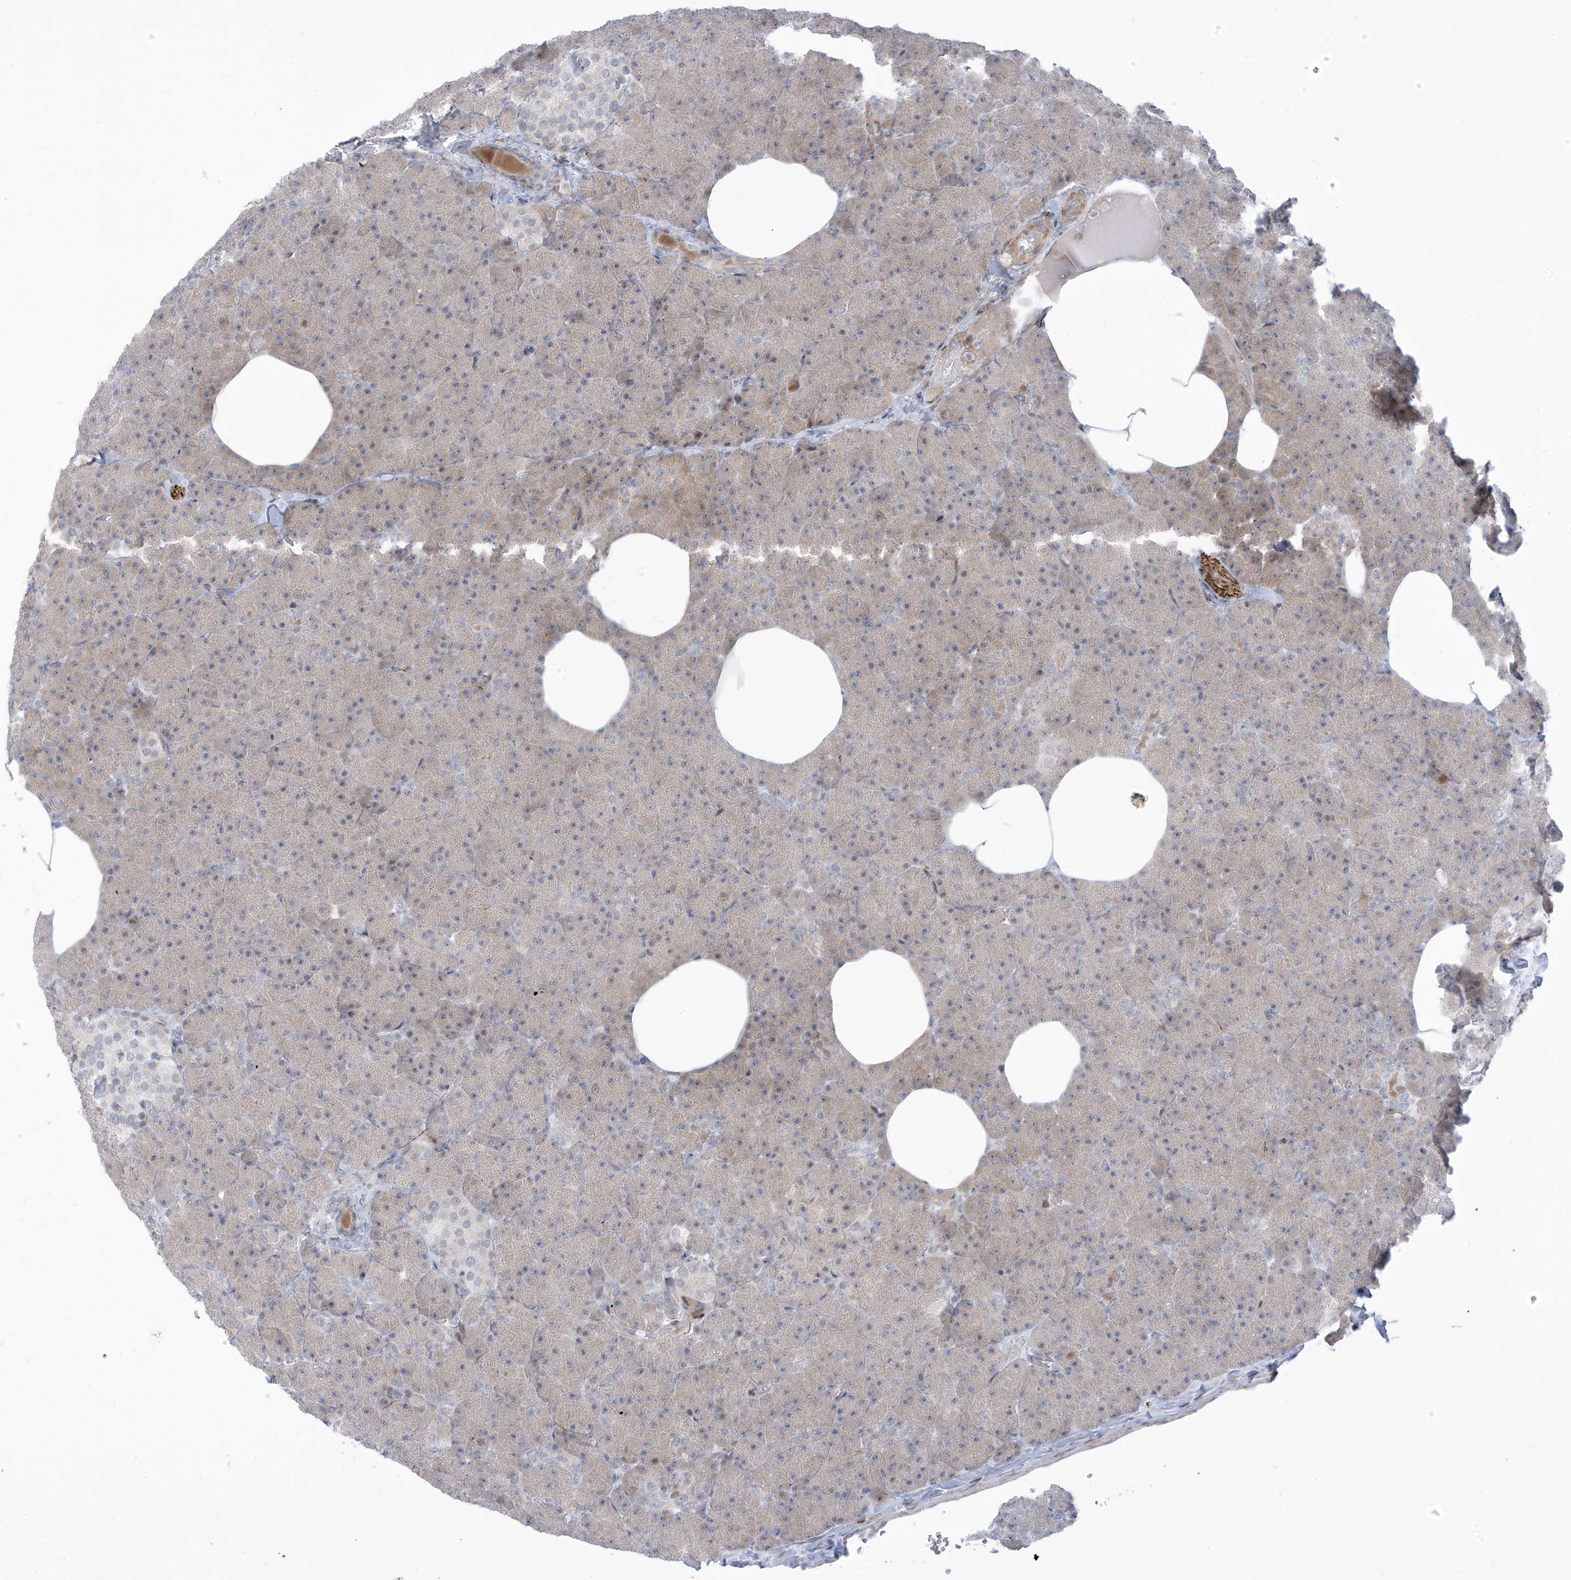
{"staining": {"intensity": "moderate", "quantity": "<25%", "location": "nuclear"}, "tissue": "pancreas", "cell_type": "Exocrine glandular cells", "image_type": "normal", "snomed": [{"axis": "morphology", "description": "Normal tissue, NOS"}, {"axis": "morphology", "description": "Carcinoid, malignant, NOS"}, {"axis": "topography", "description": "Pancreas"}], "caption": "A micrograph of pancreas stained for a protein displays moderate nuclear brown staining in exocrine glandular cells. Immunohistochemistry stains the protein of interest in brown and the nuclei are stained blue.", "gene": "LIN9", "patient": {"sex": "female", "age": 35}}